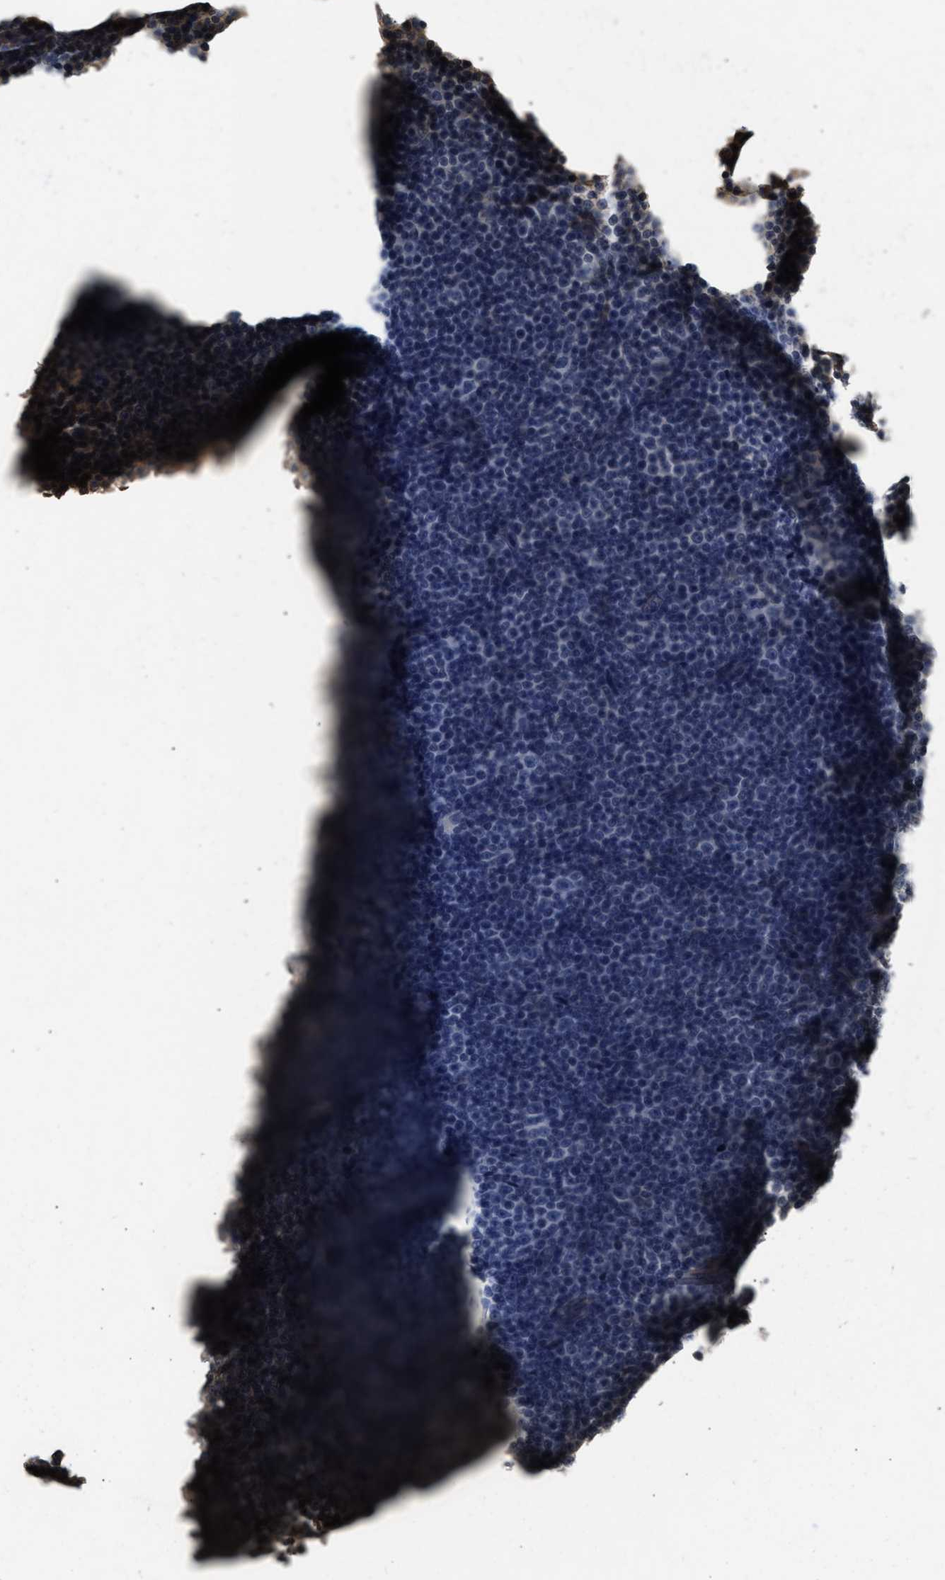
{"staining": {"intensity": "negative", "quantity": "none", "location": "none"}, "tissue": "lymphoma", "cell_type": "Tumor cells", "image_type": "cancer", "snomed": [{"axis": "morphology", "description": "Malignant lymphoma, non-Hodgkin's type, Low grade"}, {"axis": "topography", "description": "Lymph node"}], "caption": "The photomicrograph displays no significant positivity in tumor cells of low-grade malignant lymphoma, non-Hodgkin's type.", "gene": "ARHGDIA", "patient": {"sex": "female", "age": 67}}